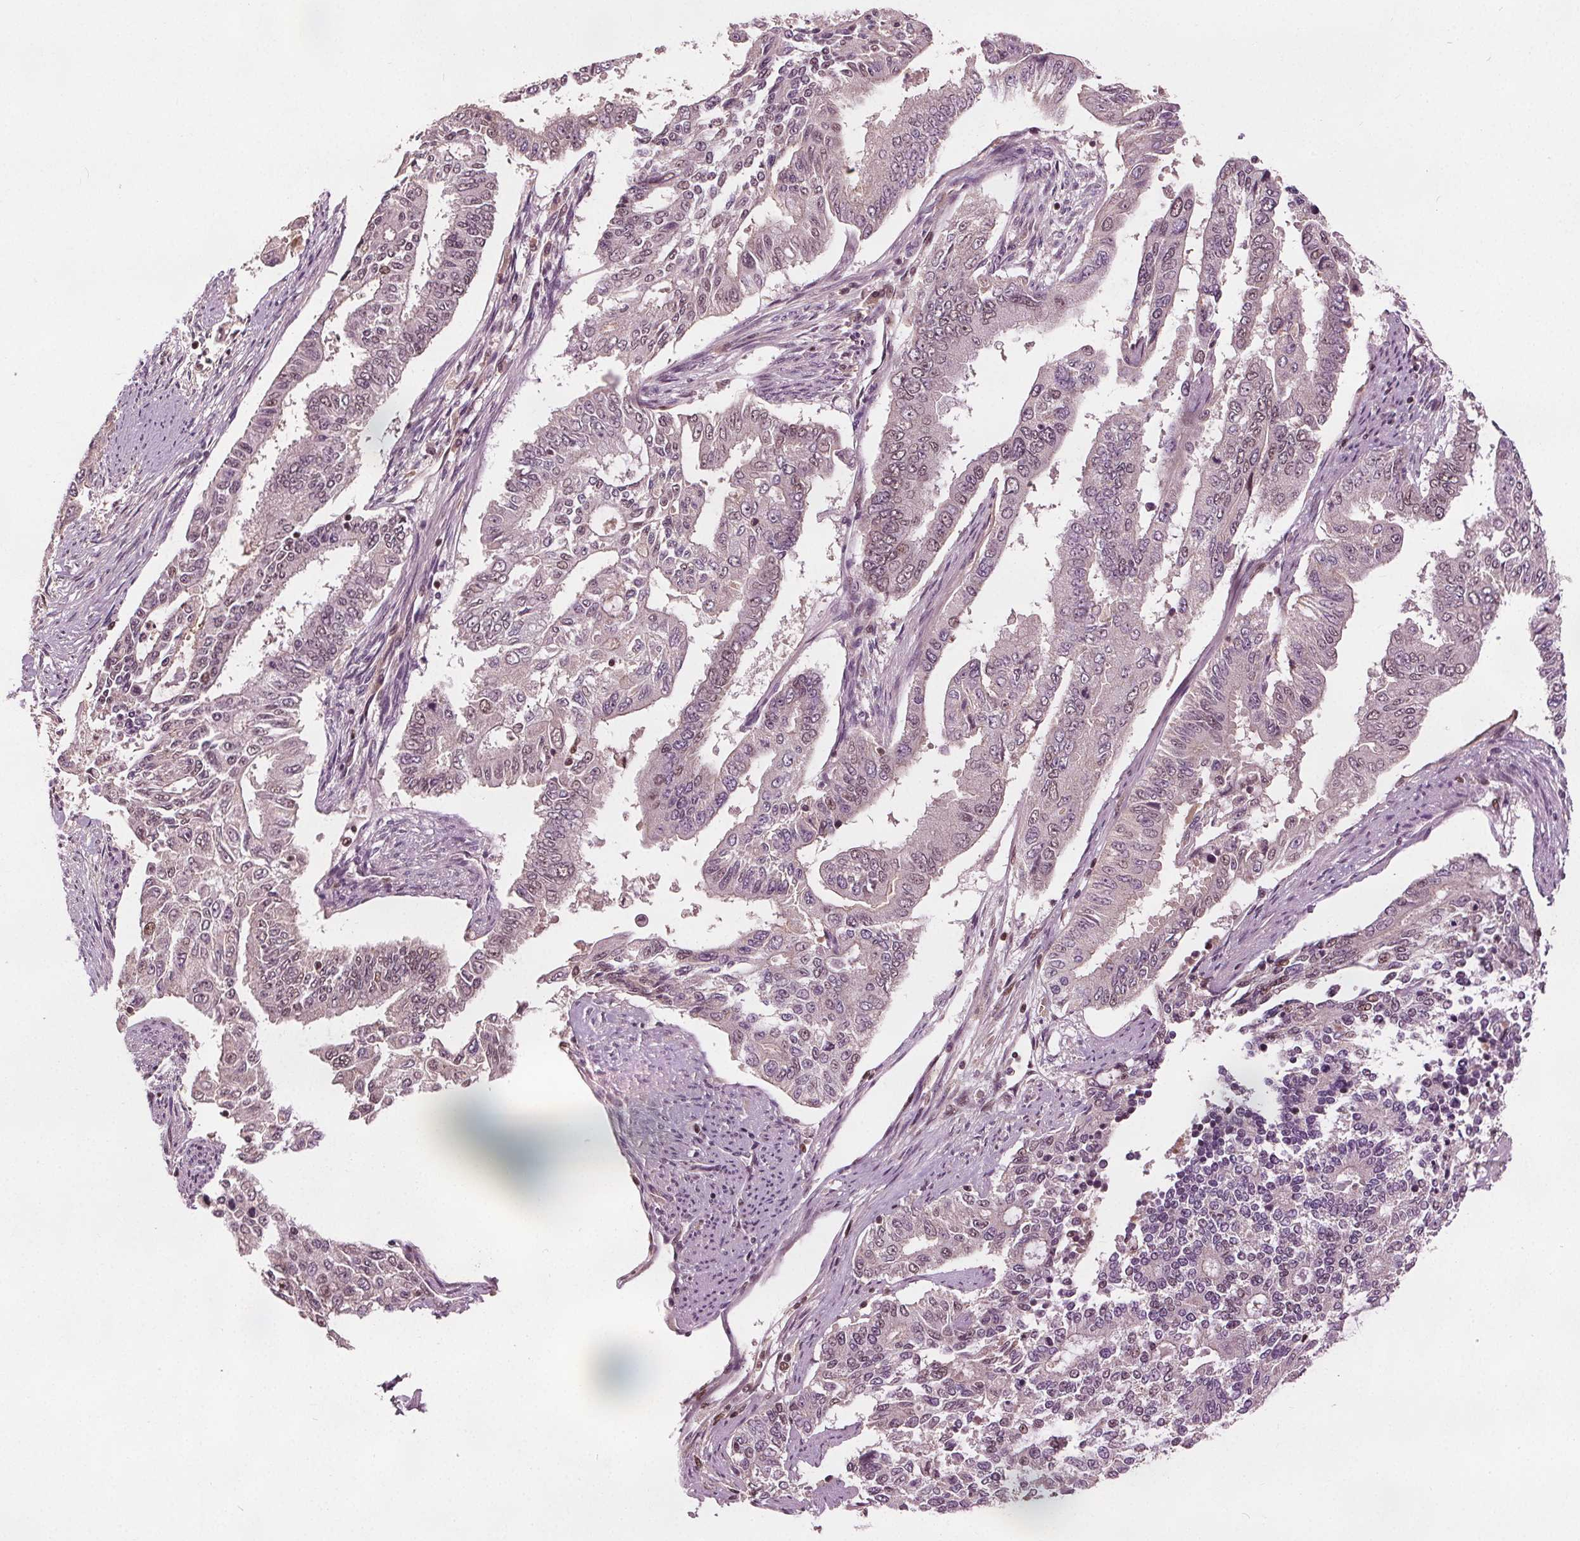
{"staining": {"intensity": "weak", "quantity": "<25%", "location": "cytoplasmic/membranous,nuclear"}, "tissue": "endometrial cancer", "cell_type": "Tumor cells", "image_type": "cancer", "snomed": [{"axis": "morphology", "description": "Adenocarcinoma, NOS"}, {"axis": "topography", "description": "Uterus"}], "caption": "IHC micrograph of human endometrial cancer (adenocarcinoma) stained for a protein (brown), which shows no expression in tumor cells.", "gene": "DDX11", "patient": {"sex": "female", "age": 59}}